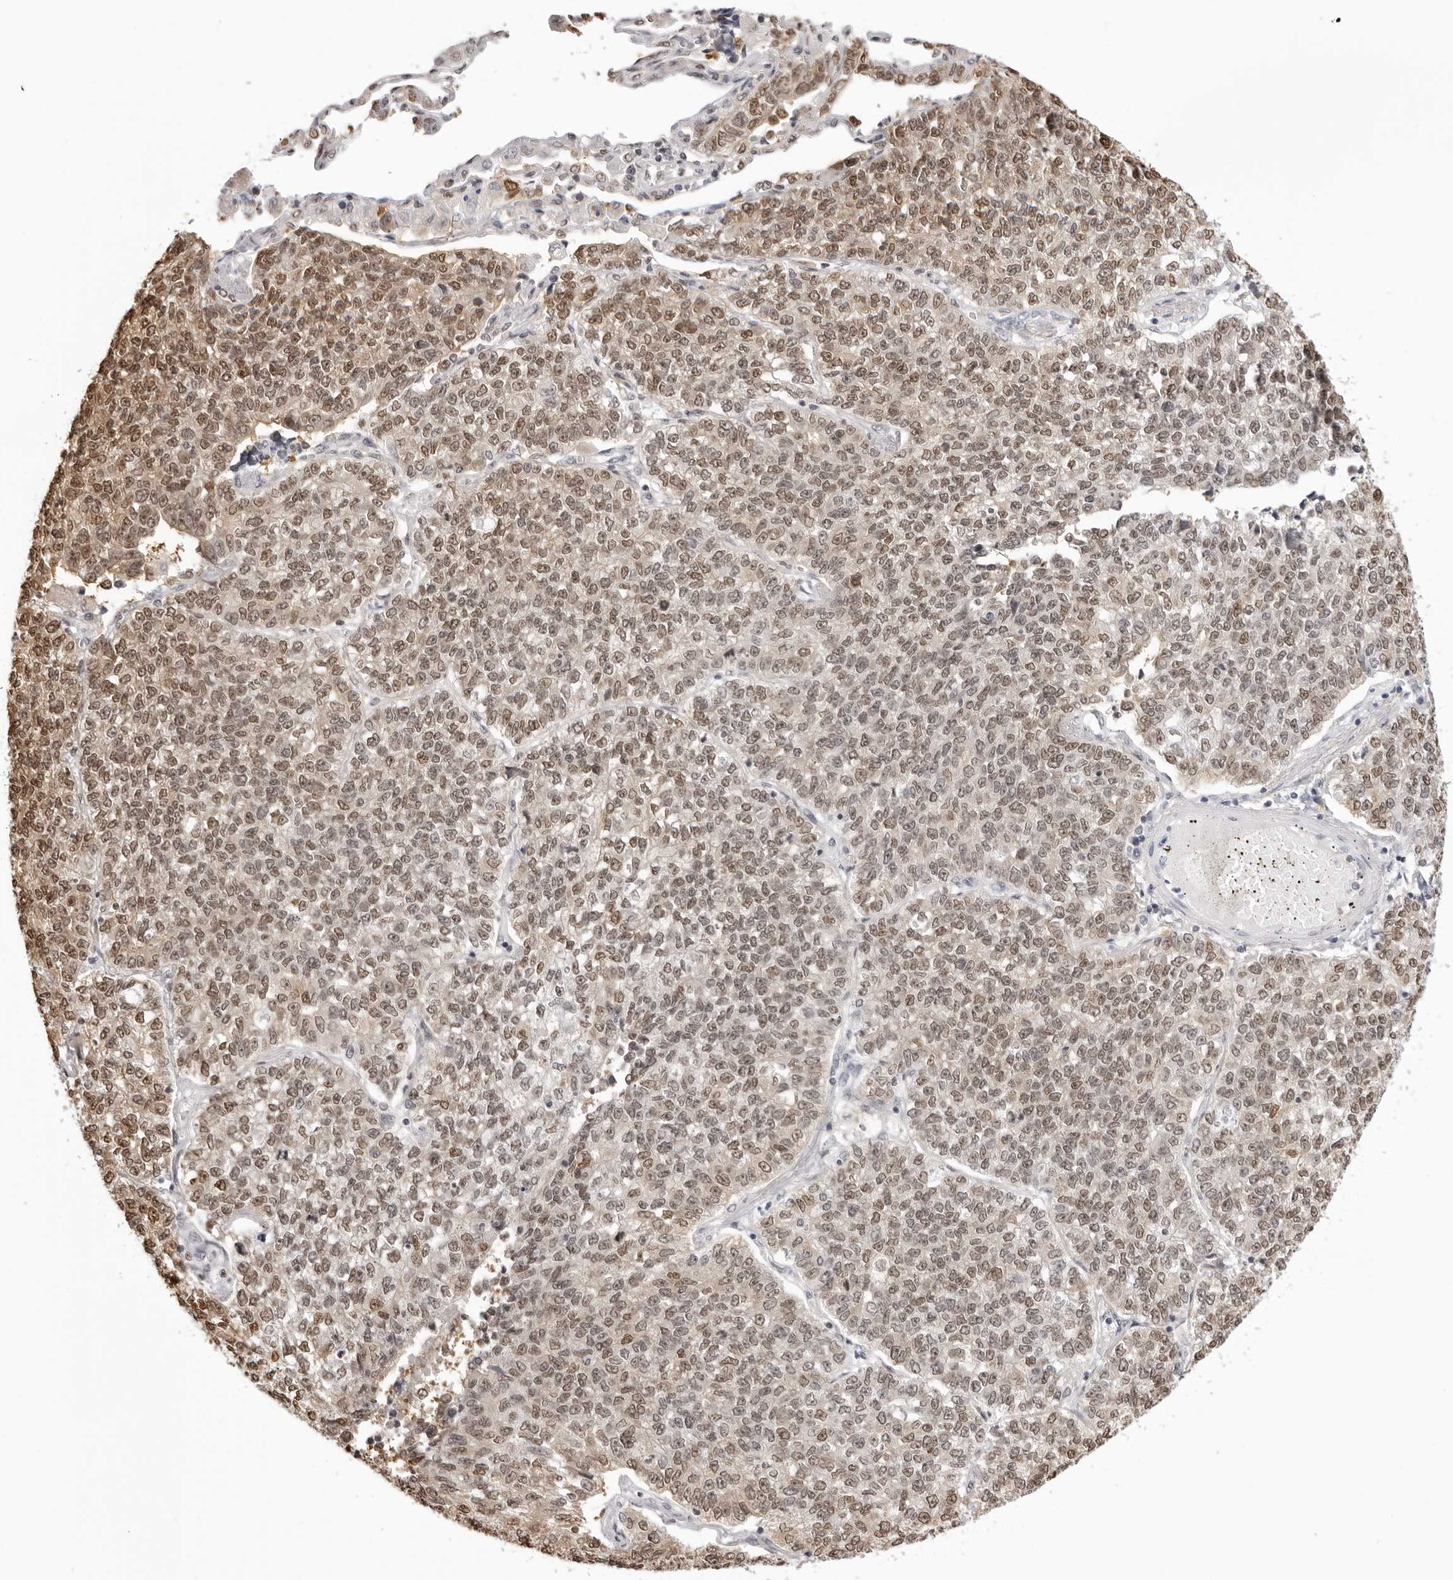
{"staining": {"intensity": "moderate", "quantity": ">75%", "location": "nuclear"}, "tissue": "lung cancer", "cell_type": "Tumor cells", "image_type": "cancer", "snomed": [{"axis": "morphology", "description": "Adenocarcinoma, NOS"}, {"axis": "topography", "description": "Lung"}], "caption": "A brown stain labels moderate nuclear expression of a protein in lung adenocarcinoma tumor cells.", "gene": "HSPA4", "patient": {"sex": "male", "age": 49}}